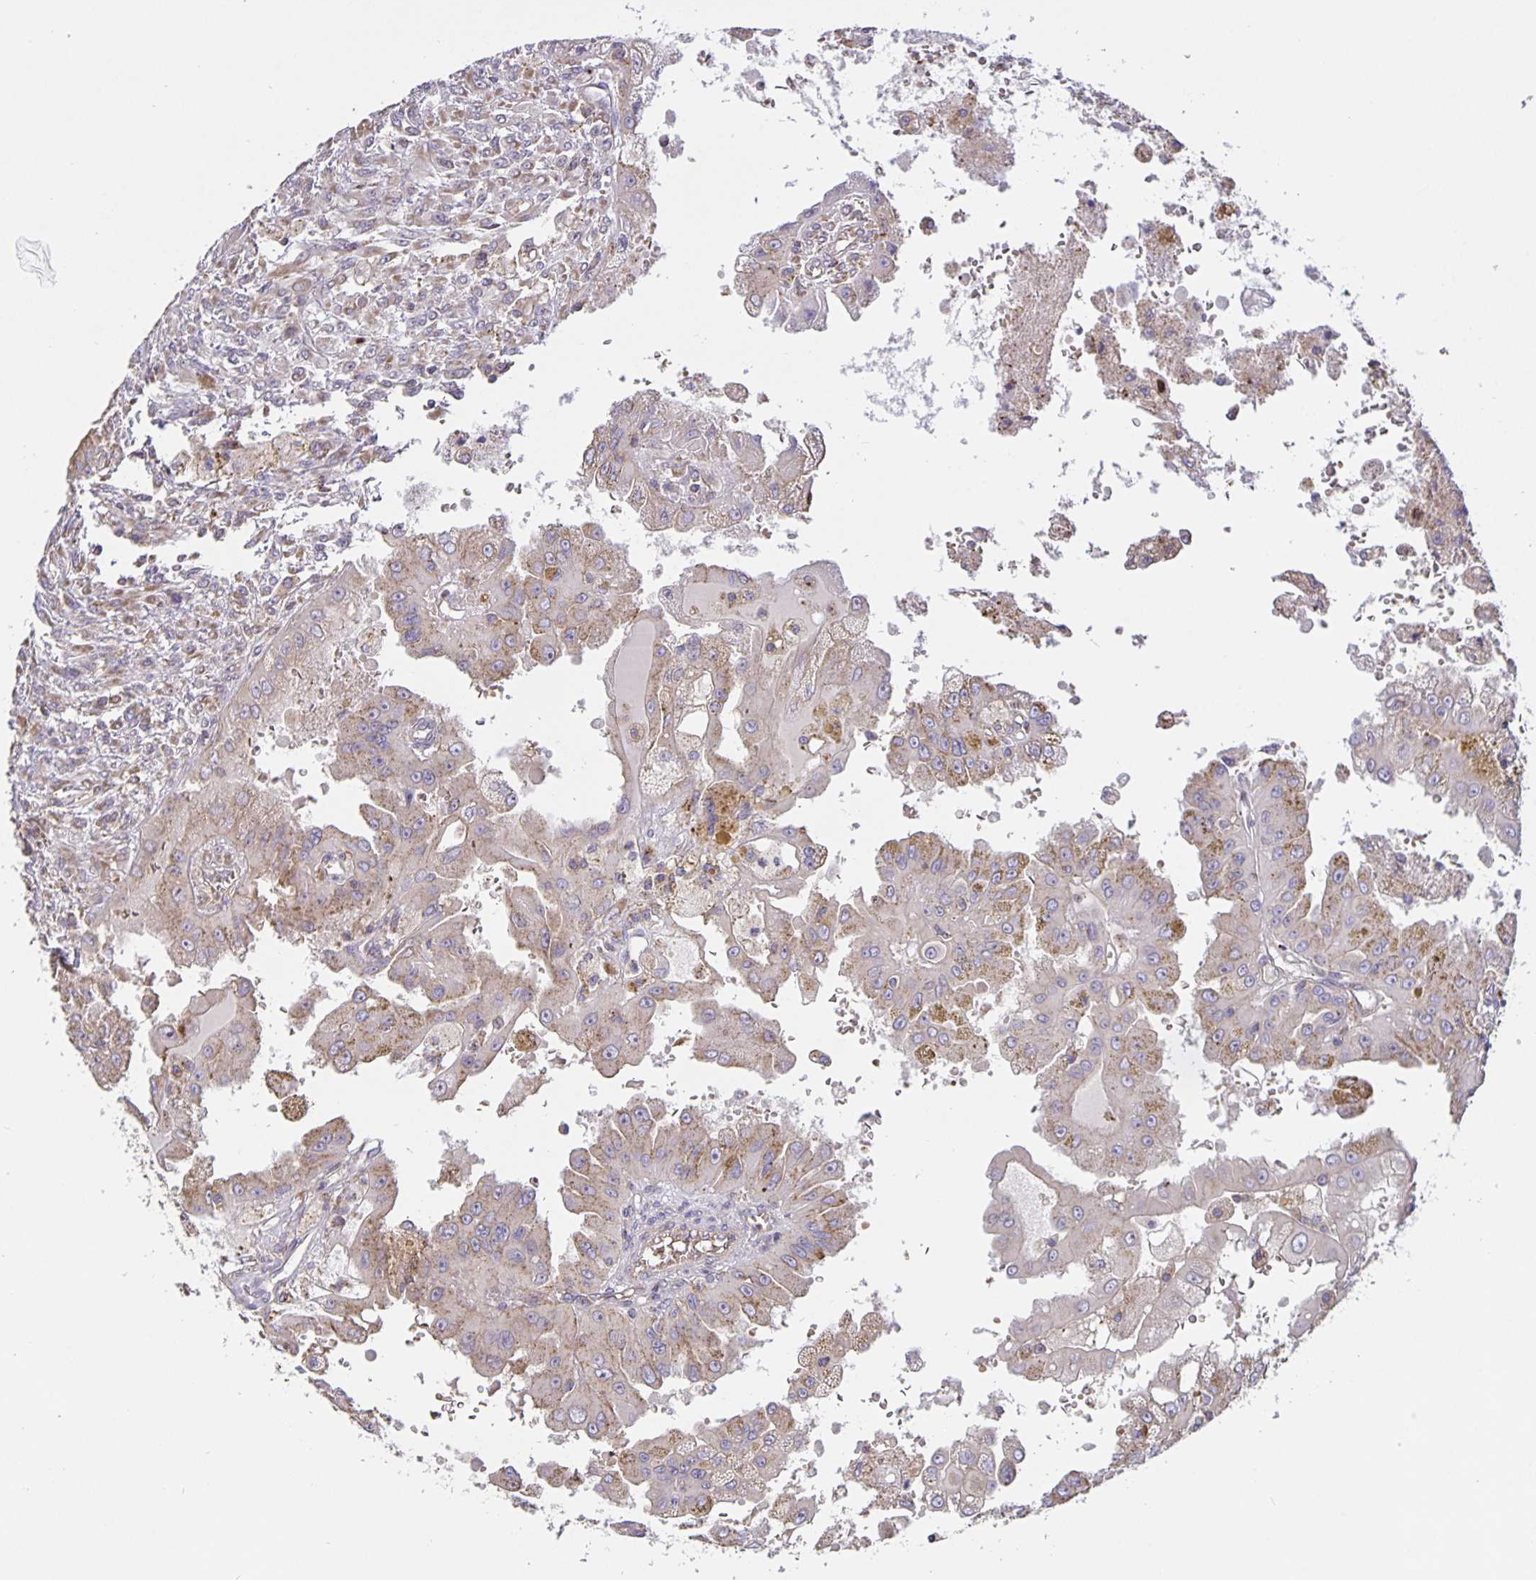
{"staining": {"intensity": "moderate", "quantity": "<25%", "location": "cytoplasmic/membranous"}, "tissue": "renal cancer", "cell_type": "Tumor cells", "image_type": "cancer", "snomed": [{"axis": "morphology", "description": "Adenocarcinoma, NOS"}, {"axis": "topography", "description": "Kidney"}], "caption": "Immunohistochemistry (DAB) staining of renal adenocarcinoma shows moderate cytoplasmic/membranous protein positivity in approximately <25% of tumor cells. (brown staining indicates protein expression, while blue staining denotes nuclei).", "gene": "TMEM71", "patient": {"sex": "male", "age": 58}}